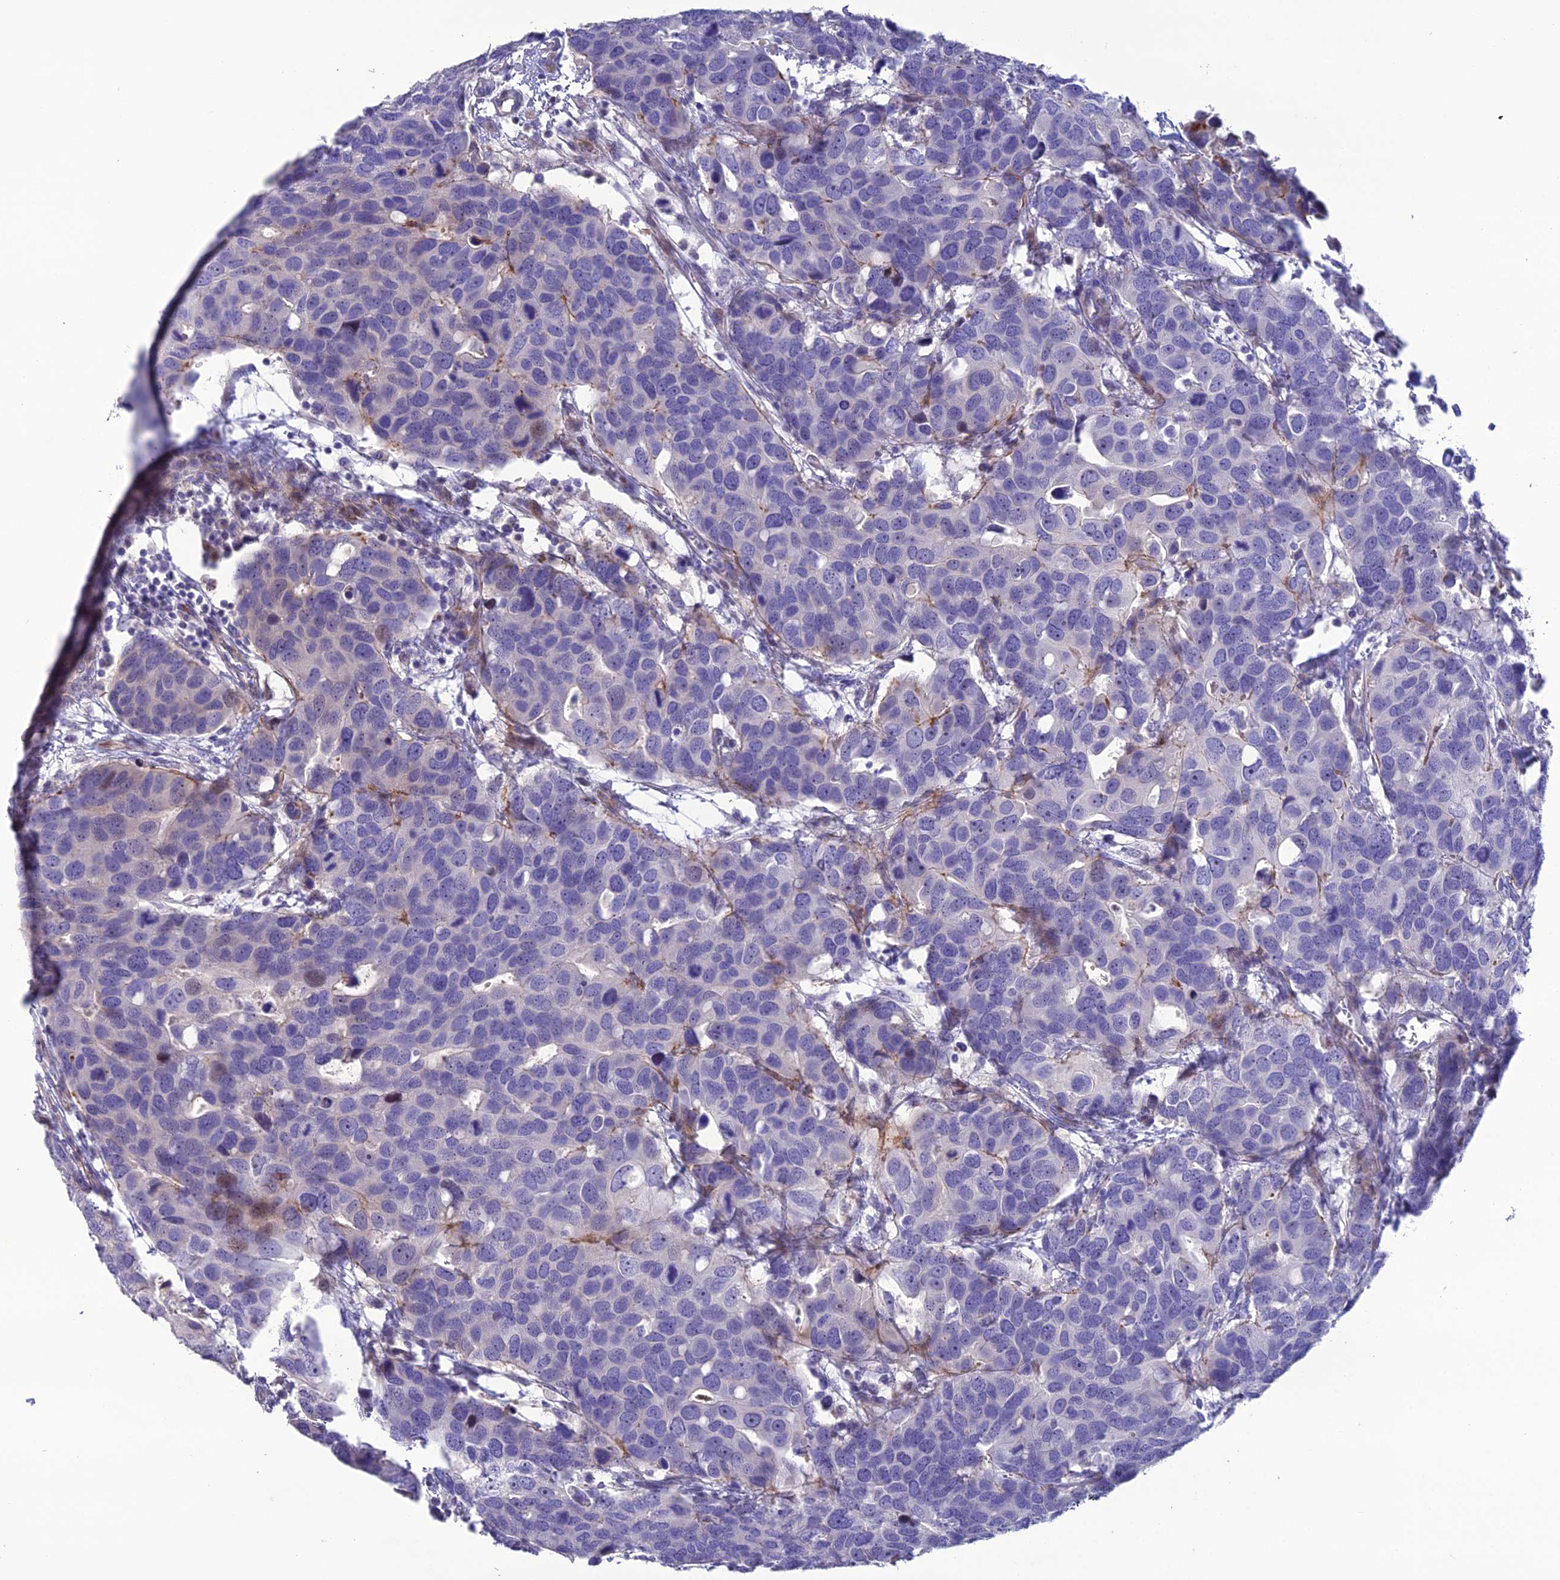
{"staining": {"intensity": "weak", "quantity": "<25%", "location": "cytoplasmic/membranous,nuclear"}, "tissue": "breast cancer", "cell_type": "Tumor cells", "image_type": "cancer", "snomed": [{"axis": "morphology", "description": "Duct carcinoma"}, {"axis": "topography", "description": "Breast"}], "caption": "The micrograph shows no staining of tumor cells in intraductal carcinoma (breast).", "gene": "OR56B1", "patient": {"sex": "female", "age": 83}}